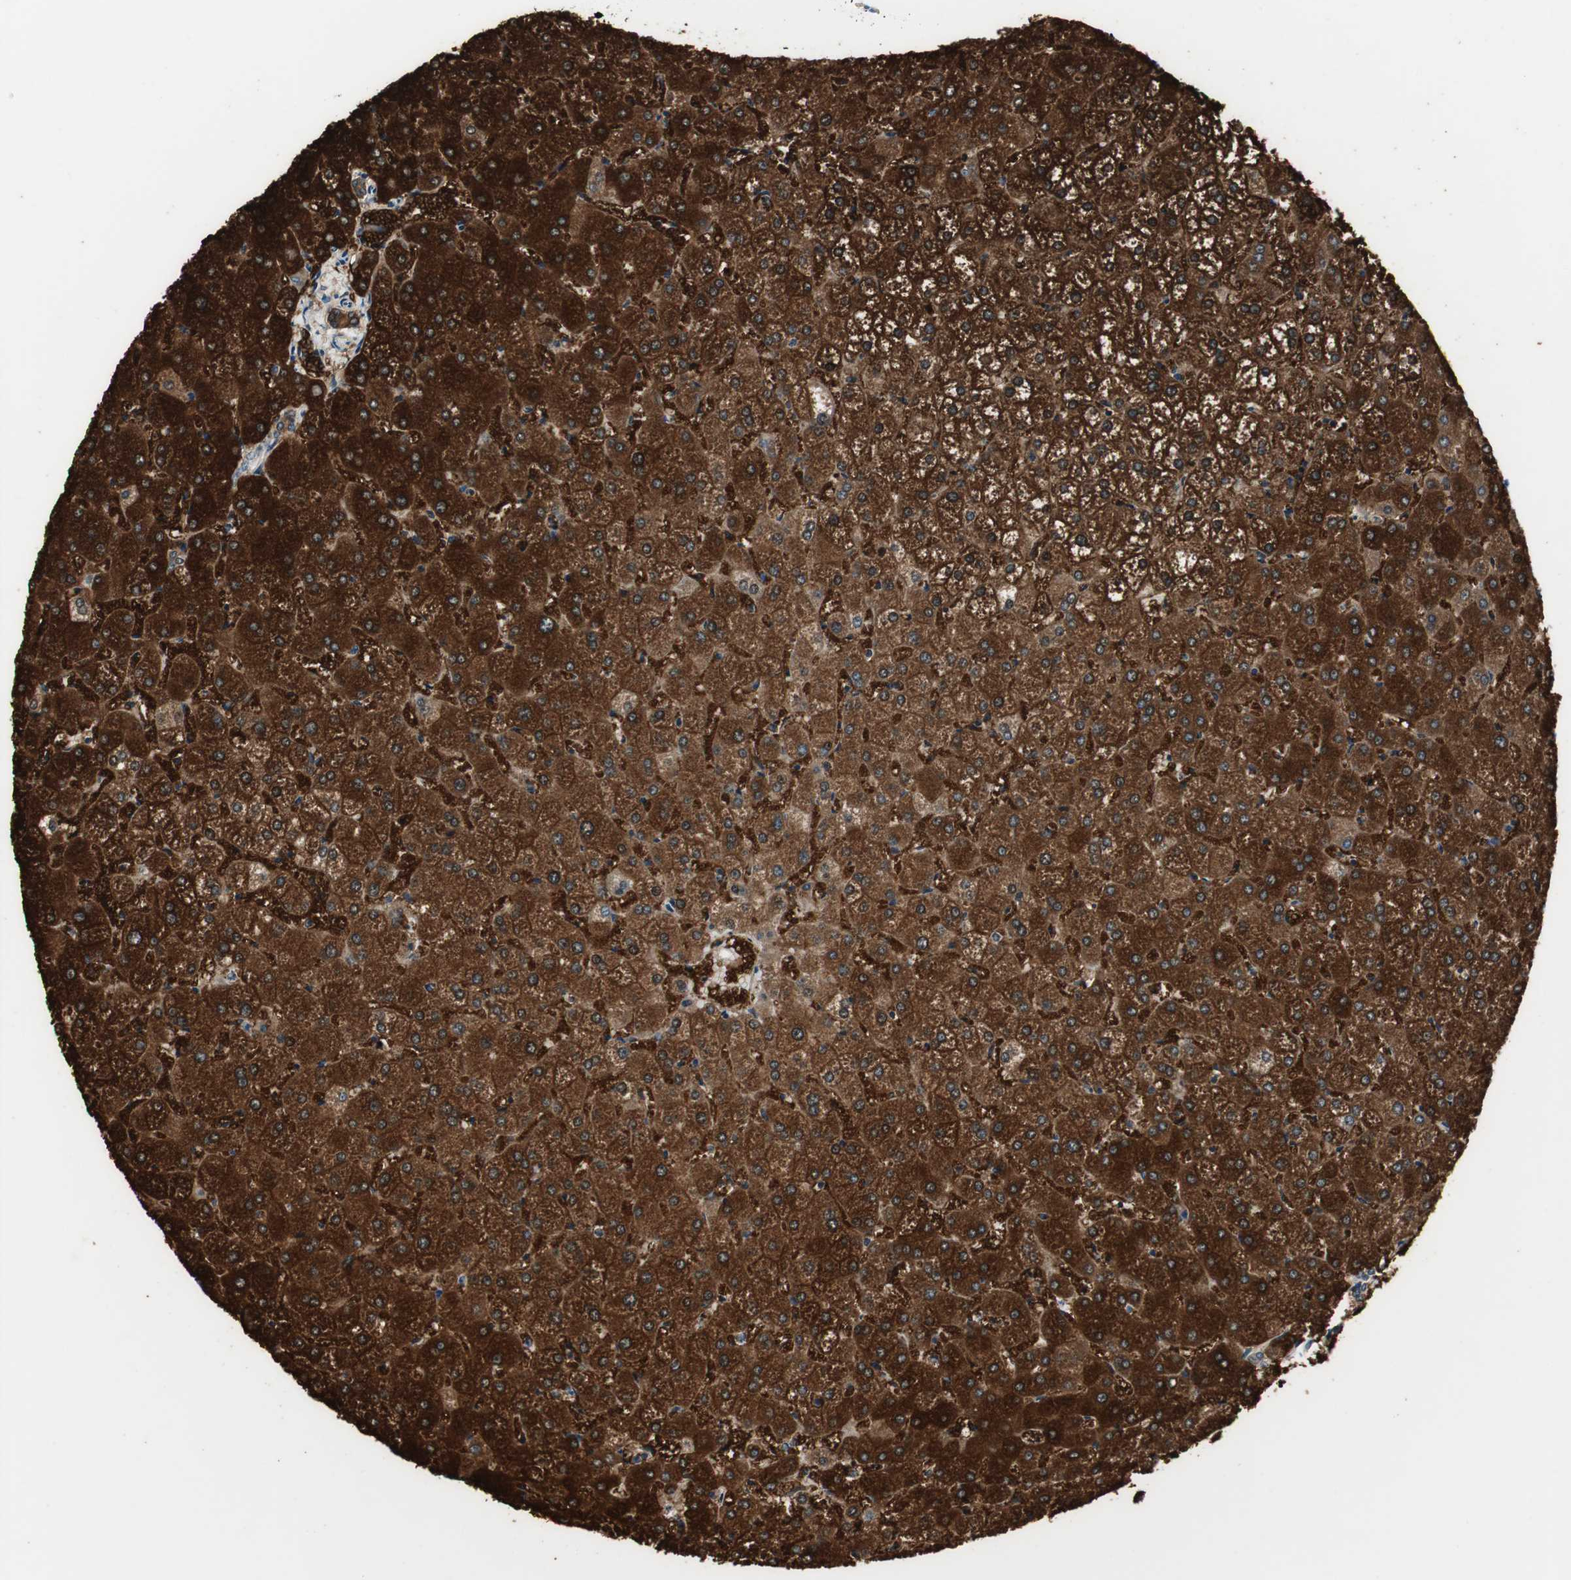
{"staining": {"intensity": "strong", "quantity": ">75%", "location": "cytoplasmic/membranous"}, "tissue": "liver", "cell_type": "Cholangiocytes", "image_type": "normal", "snomed": [{"axis": "morphology", "description": "Normal tissue, NOS"}, {"axis": "topography", "description": "Liver"}], "caption": "Immunohistochemical staining of normal liver shows high levels of strong cytoplasmic/membranous expression in about >75% of cholangiocytes.", "gene": "MSTO1", "patient": {"sex": "female", "age": 32}}